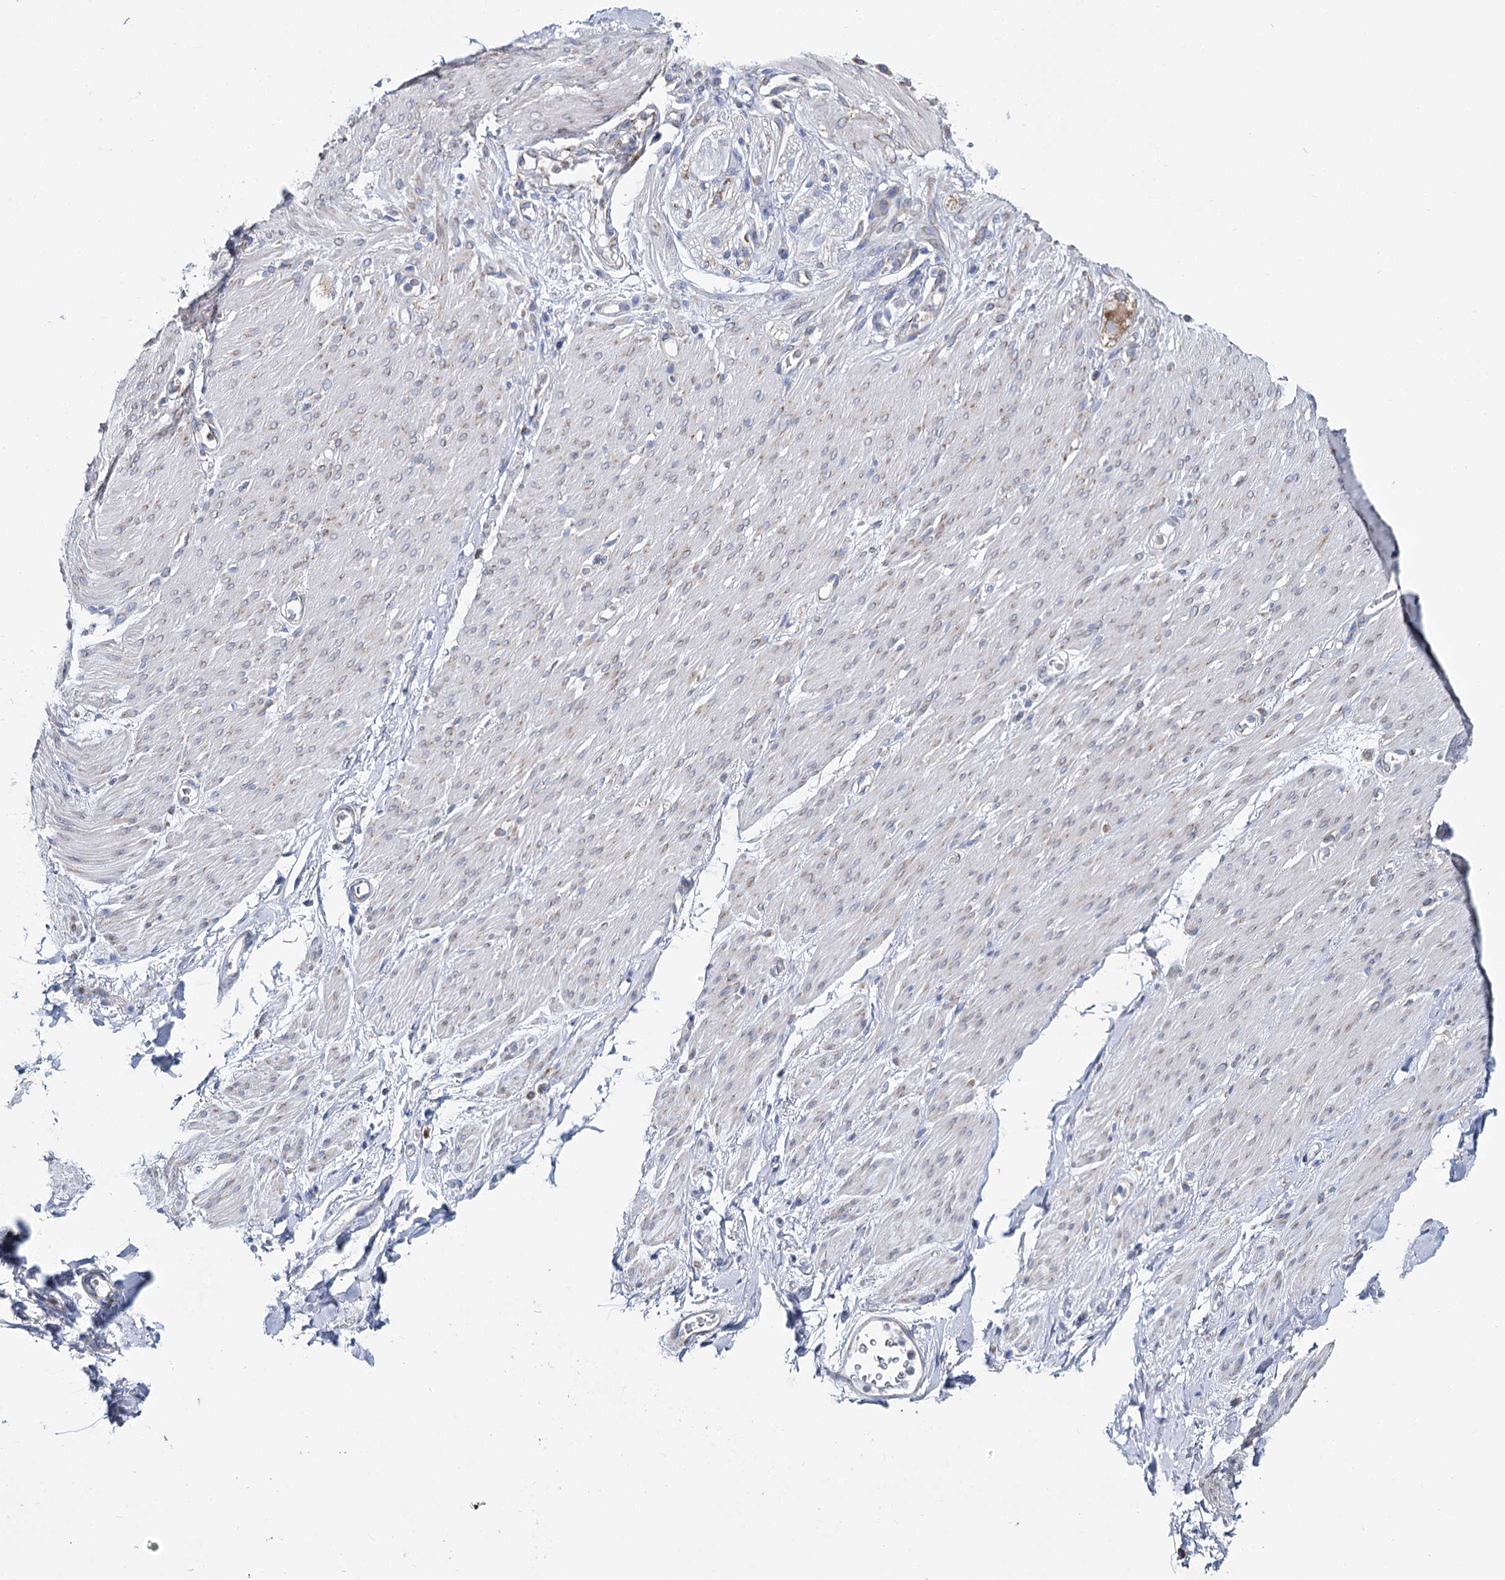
{"staining": {"intensity": "moderate", "quantity": "<25%", "location": "cytoplasmic/membranous"}, "tissue": "adipose tissue", "cell_type": "Adipocytes", "image_type": "normal", "snomed": [{"axis": "morphology", "description": "Normal tissue, NOS"}, {"axis": "topography", "description": "Colon"}, {"axis": "topography", "description": "Peripheral nerve tissue"}], "caption": "DAB (3,3'-diaminobenzidine) immunohistochemical staining of unremarkable human adipose tissue demonstrates moderate cytoplasmic/membranous protein positivity in about <25% of adipocytes. The staining is performed using DAB brown chromogen to label protein expression. The nuclei are counter-stained blue using hematoxylin.", "gene": "THUMPD3", "patient": {"sex": "female", "age": 61}}